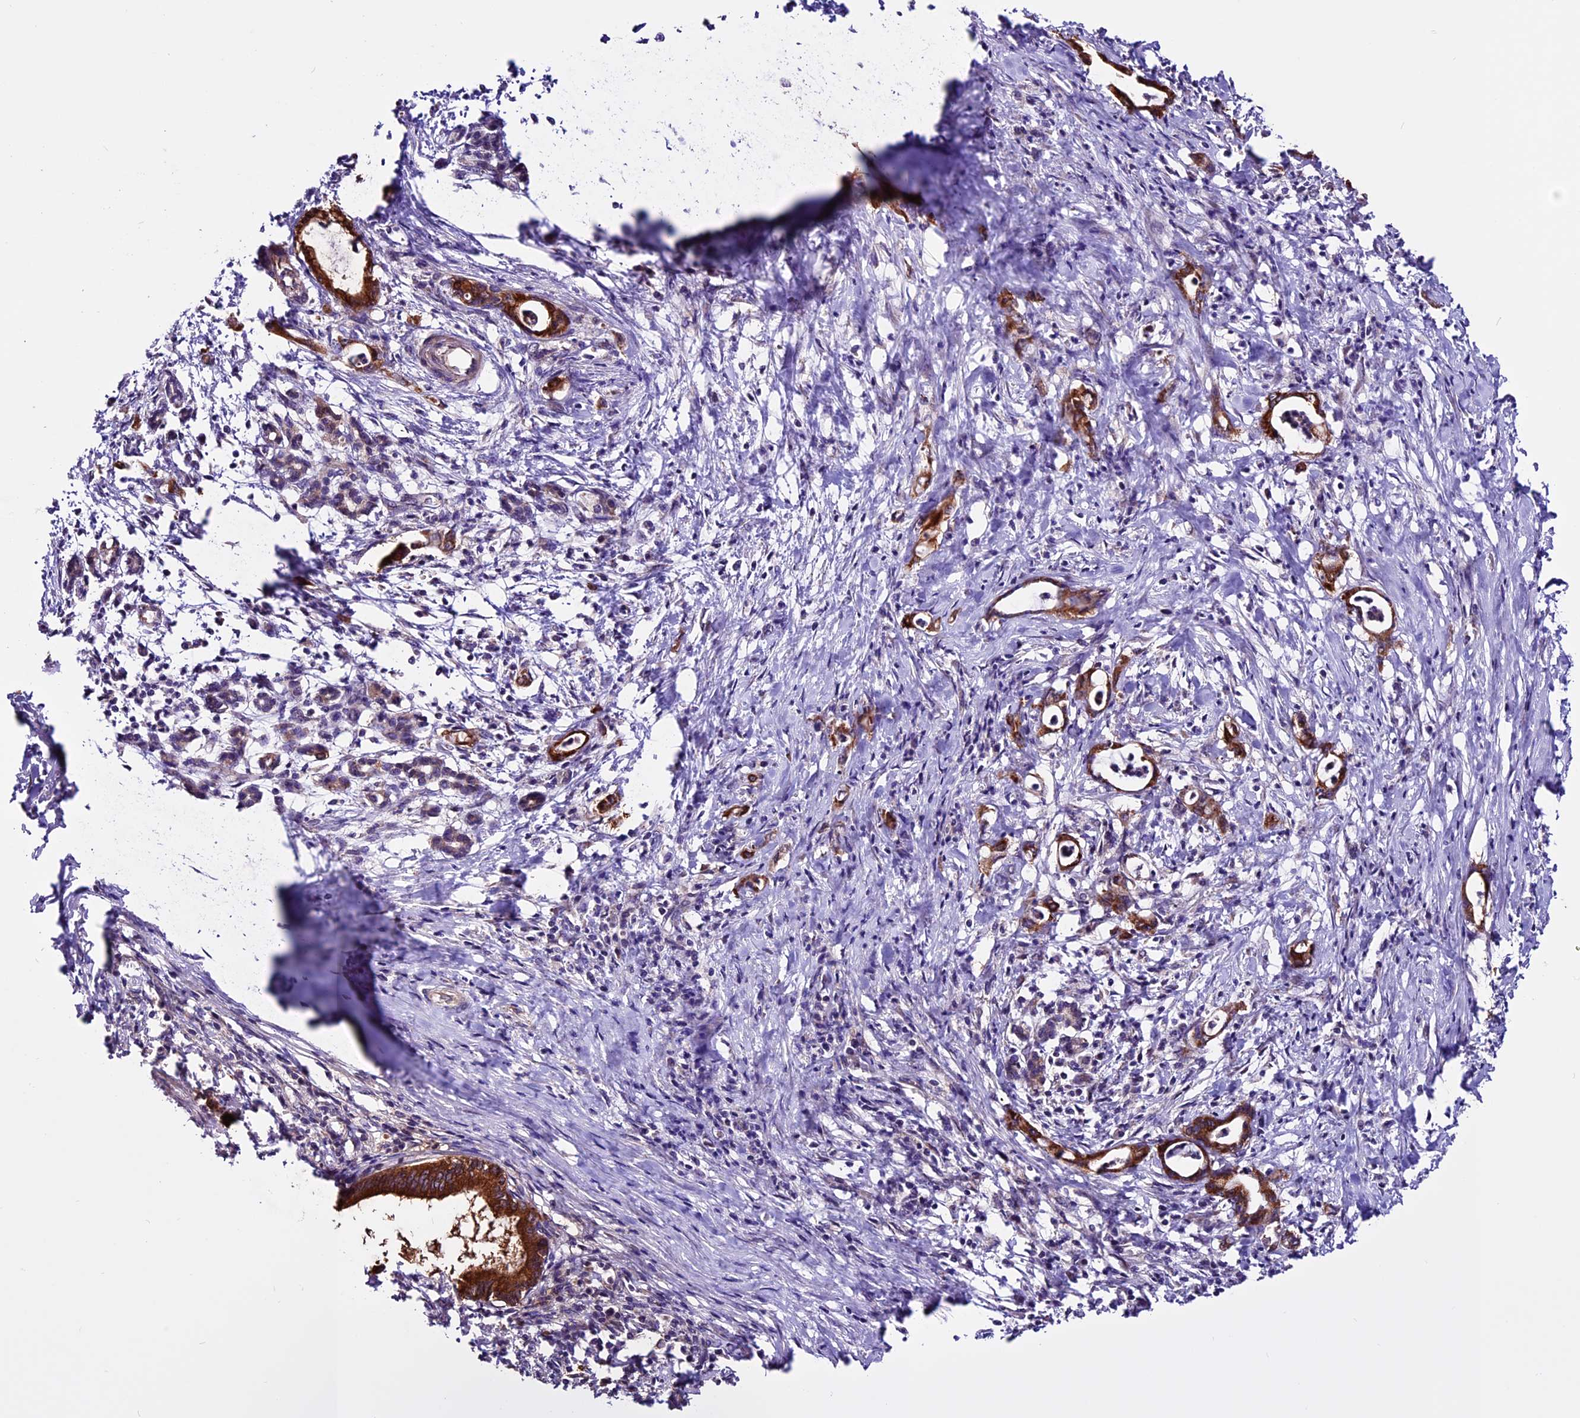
{"staining": {"intensity": "strong", "quantity": "25%-75%", "location": "cytoplasmic/membranous"}, "tissue": "pancreatic cancer", "cell_type": "Tumor cells", "image_type": "cancer", "snomed": [{"axis": "morphology", "description": "Adenocarcinoma, NOS"}, {"axis": "topography", "description": "Pancreas"}], "caption": "Human pancreatic cancer stained for a protein (brown) displays strong cytoplasmic/membranous positive expression in about 25%-75% of tumor cells.", "gene": "RINL", "patient": {"sex": "female", "age": 55}}